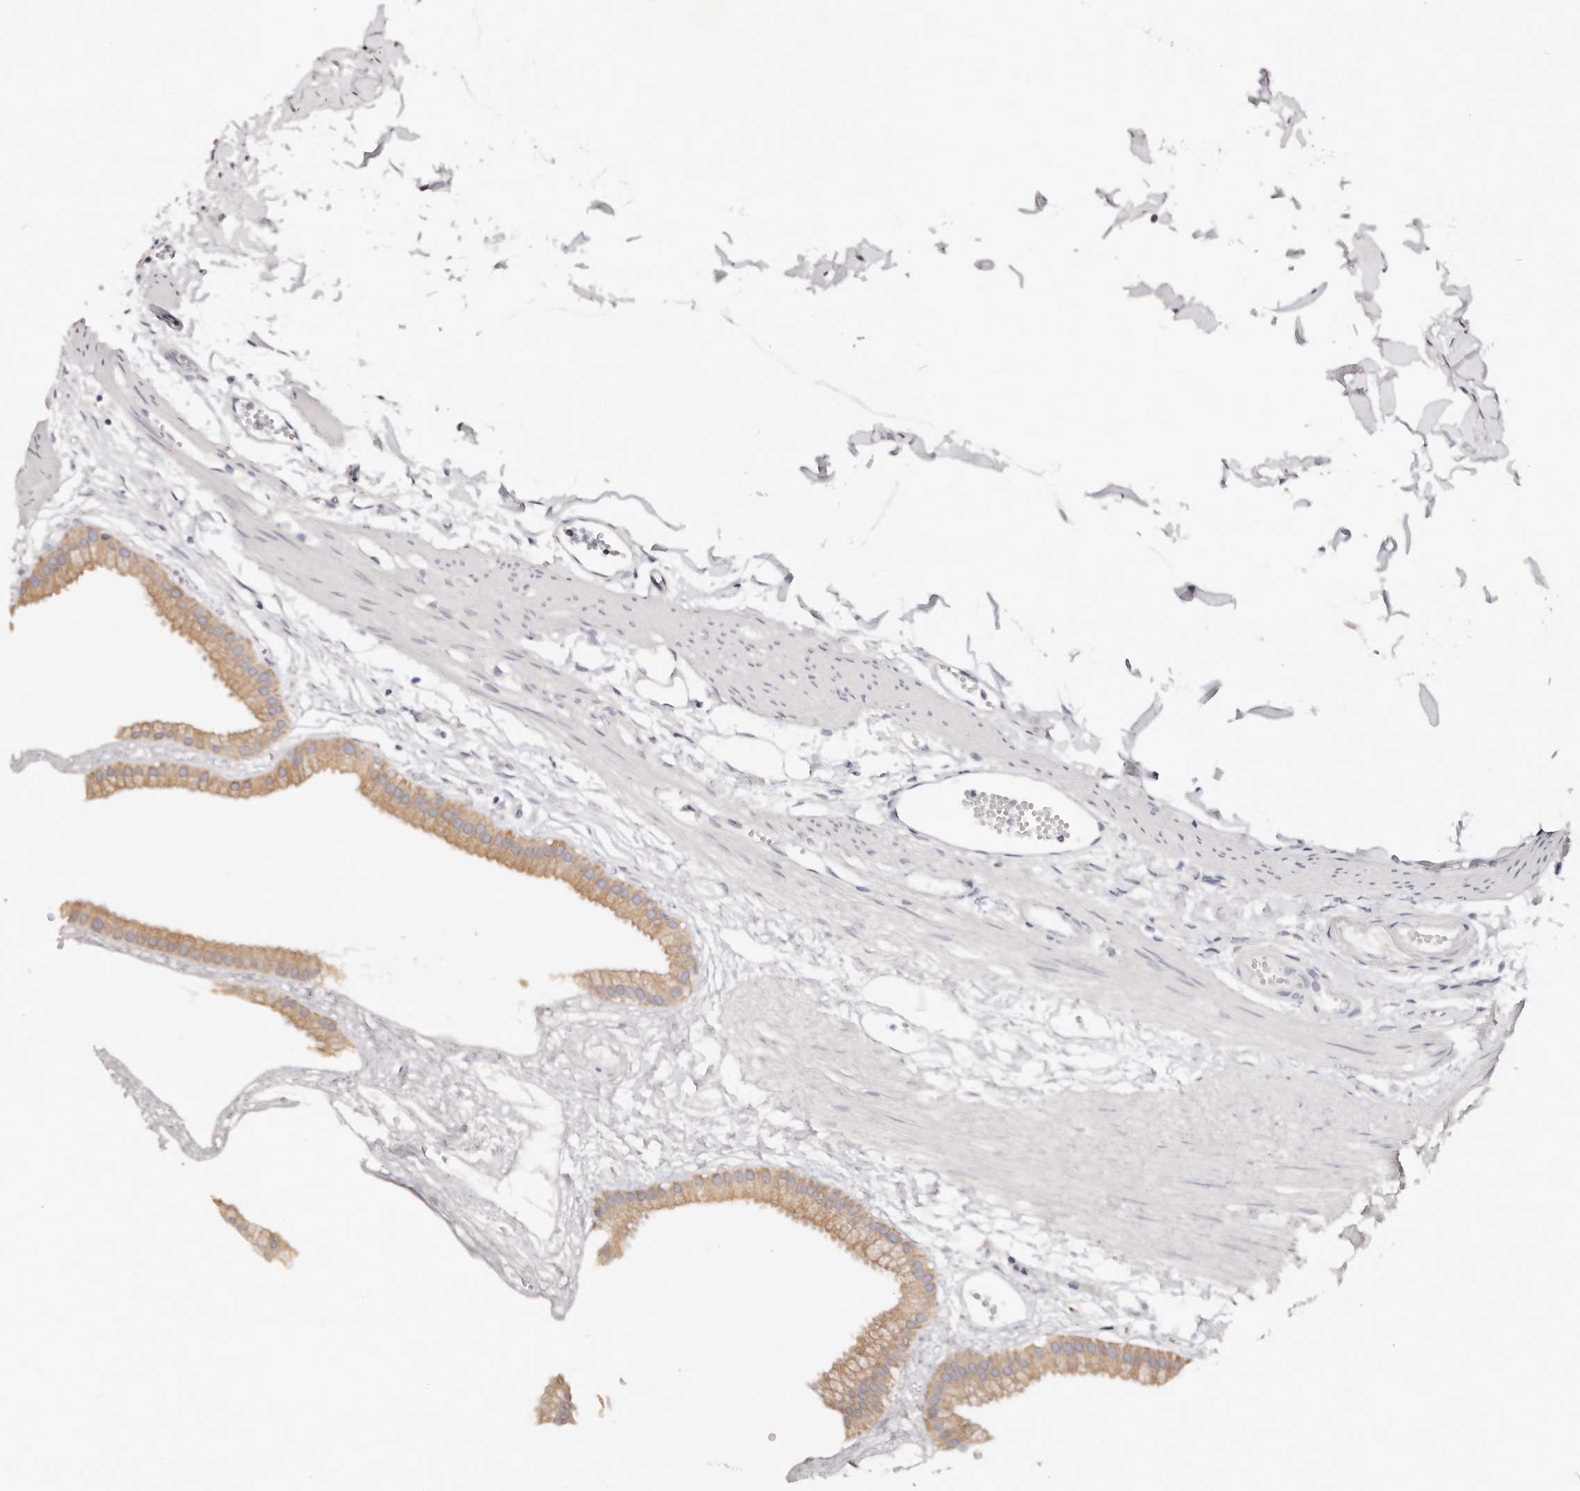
{"staining": {"intensity": "weak", "quantity": ">75%", "location": "cytoplasmic/membranous"}, "tissue": "gallbladder", "cell_type": "Glandular cells", "image_type": "normal", "snomed": [{"axis": "morphology", "description": "Normal tissue, NOS"}, {"axis": "topography", "description": "Gallbladder"}], "caption": "Protein staining by IHC shows weak cytoplasmic/membranous staining in about >75% of glandular cells in benign gallbladder.", "gene": "DNASE1", "patient": {"sex": "female", "age": 64}}